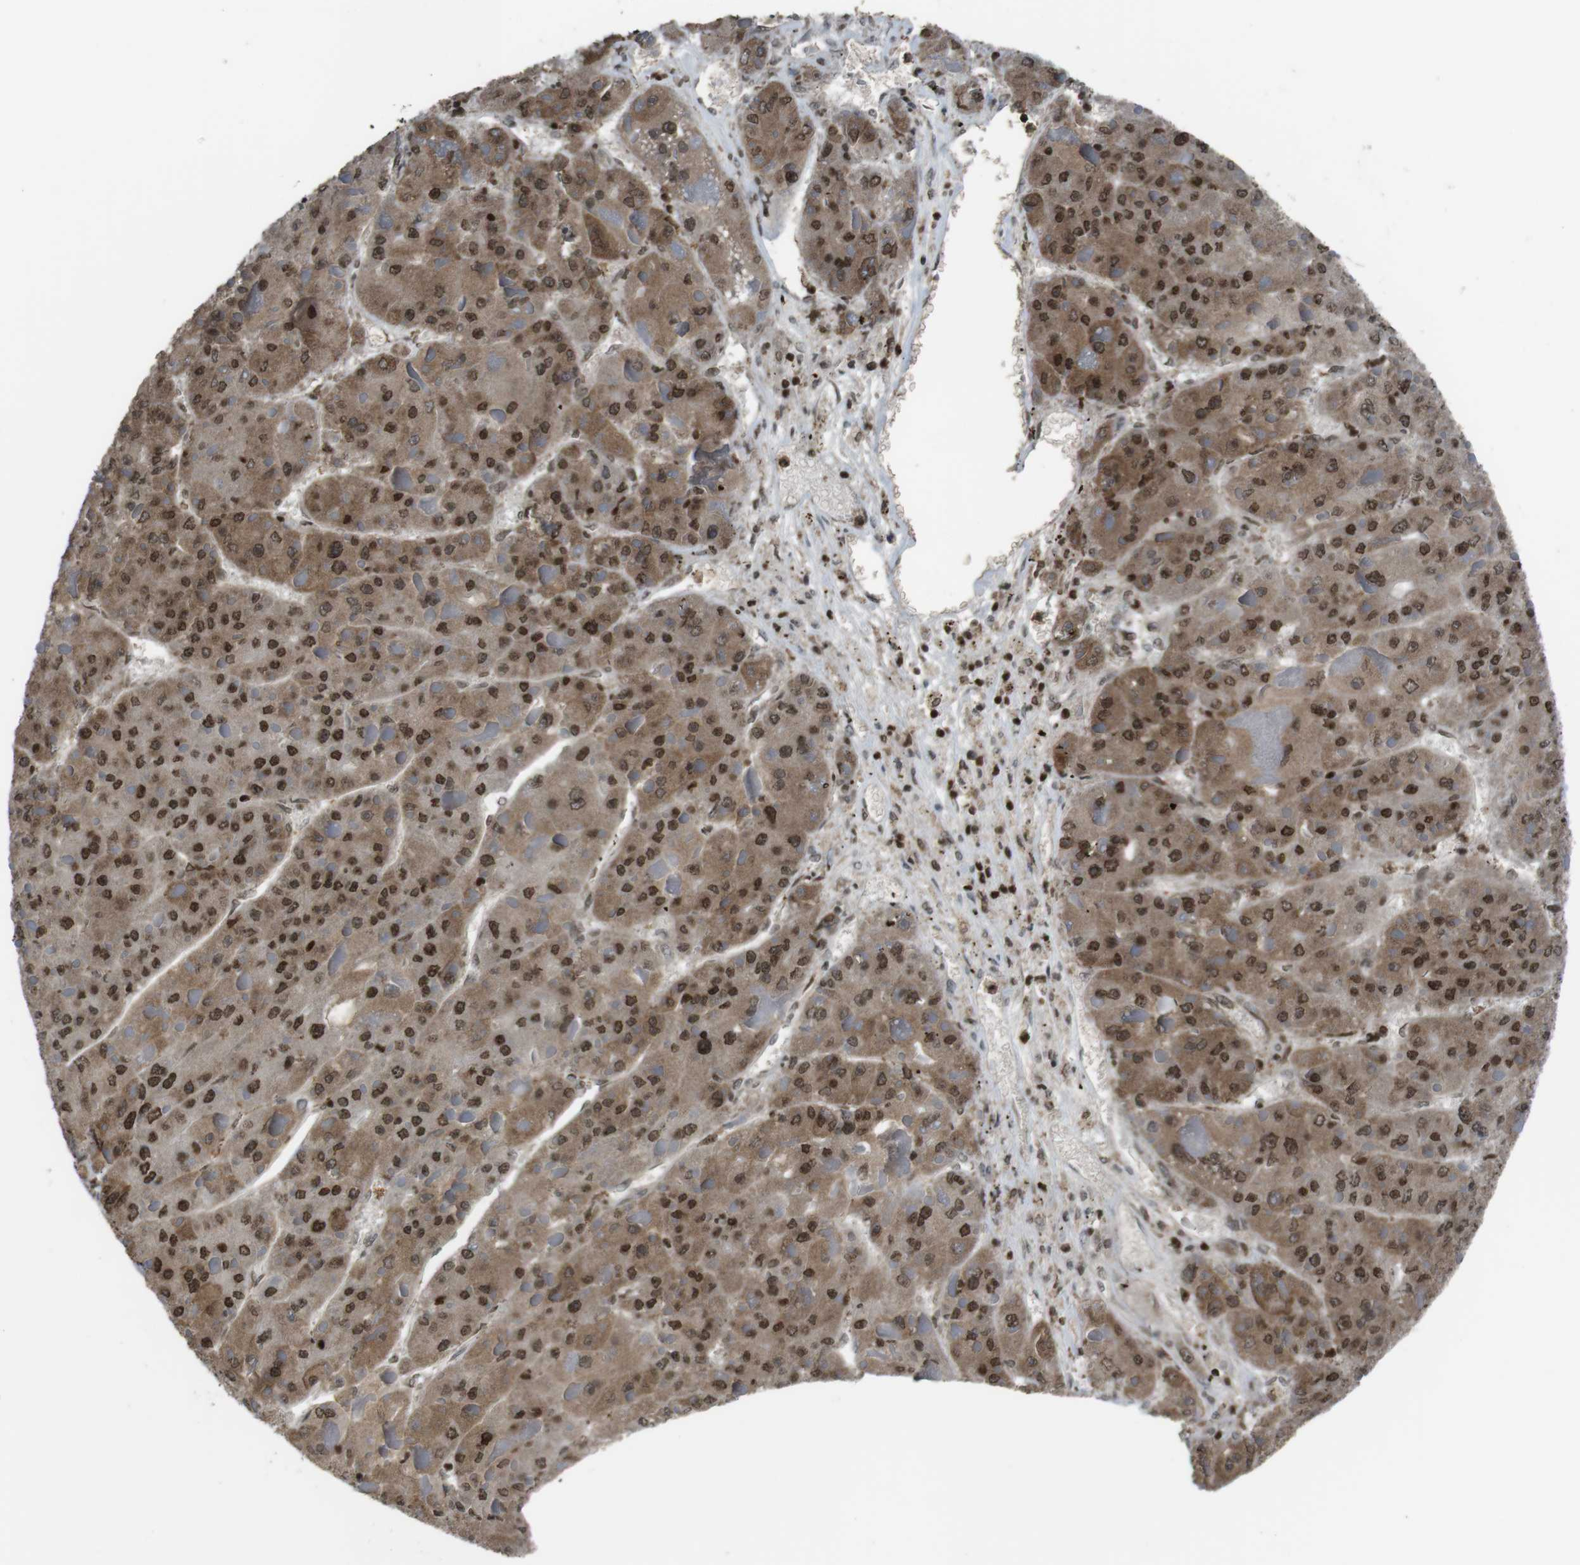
{"staining": {"intensity": "strong", "quantity": ">75%", "location": "nuclear"}, "tissue": "liver cancer", "cell_type": "Tumor cells", "image_type": "cancer", "snomed": [{"axis": "morphology", "description": "Carcinoma, Hepatocellular, NOS"}, {"axis": "topography", "description": "Liver"}], "caption": "Liver cancer stained with a brown dye displays strong nuclear positive staining in approximately >75% of tumor cells.", "gene": "SUB1", "patient": {"sex": "female", "age": 73}}